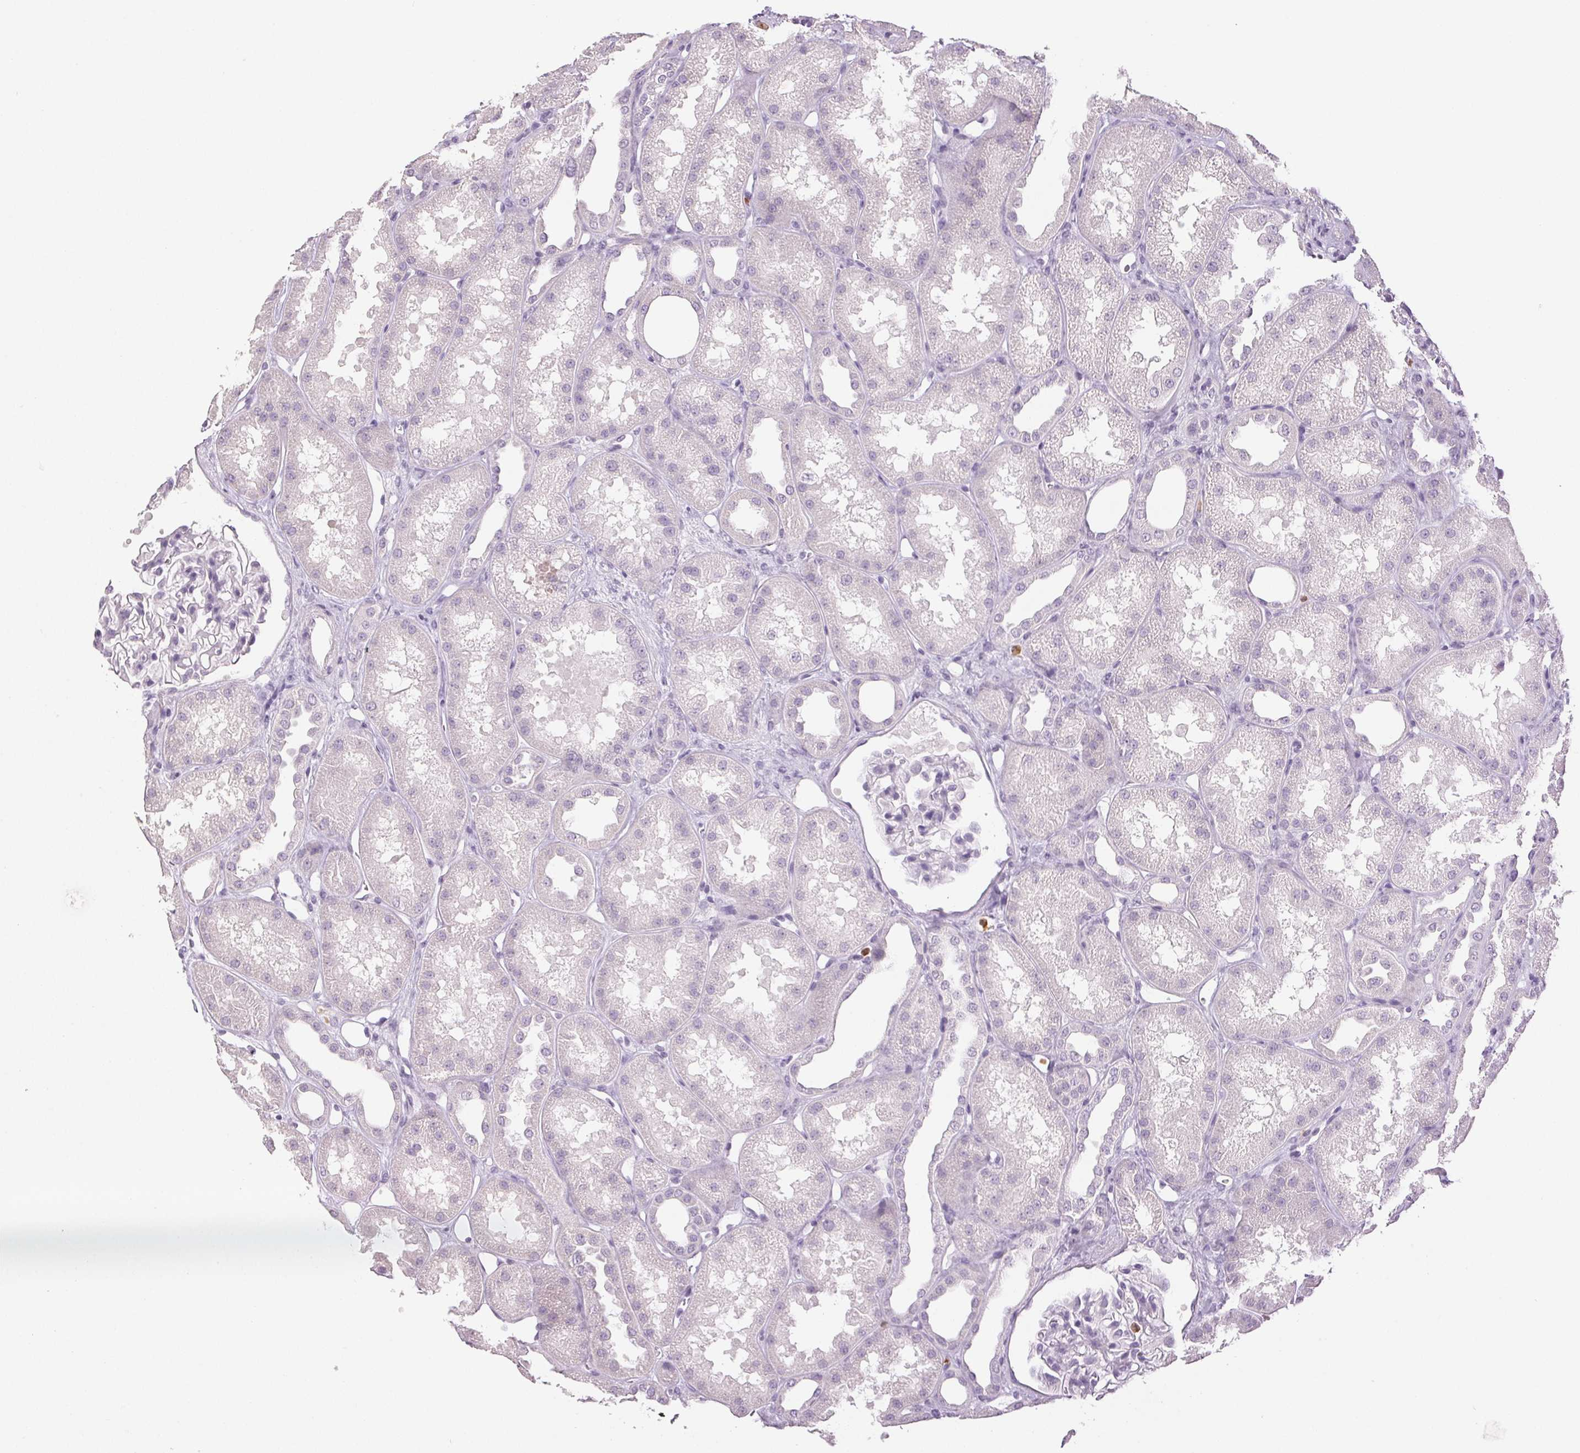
{"staining": {"intensity": "negative", "quantity": "none", "location": "none"}, "tissue": "kidney", "cell_type": "Cells in glomeruli", "image_type": "normal", "snomed": [{"axis": "morphology", "description": "Normal tissue, NOS"}, {"axis": "topography", "description": "Kidney"}], "caption": "A high-resolution micrograph shows IHC staining of unremarkable kidney, which exhibits no significant staining in cells in glomeruli. Nuclei are stained in blue.", "gene": "LTF", "patient": {"sex": "male", "age": 61}}